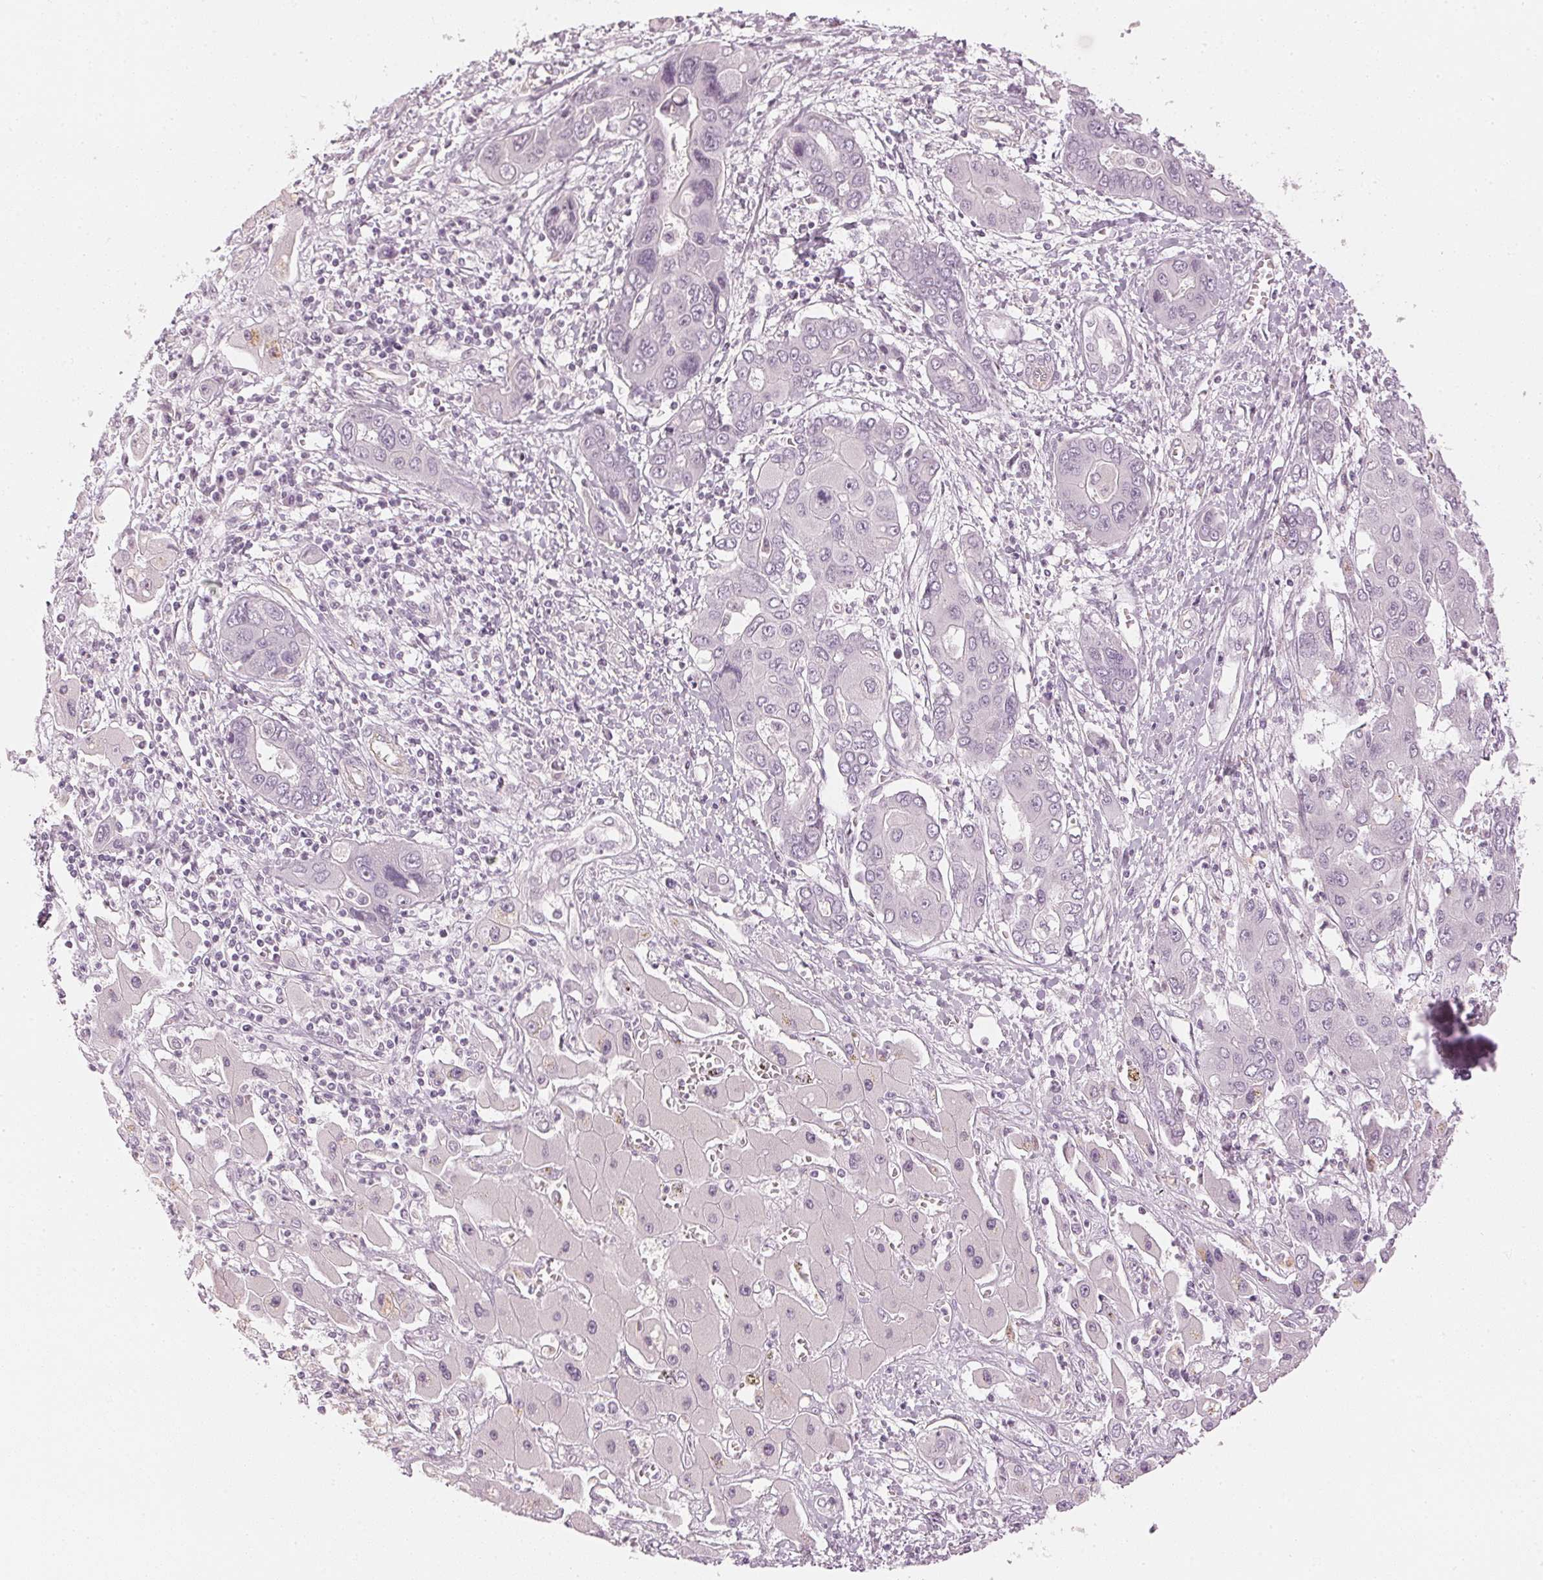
{"staining": {"intensity": "negative", "quantity": "none", "location": "none"}, "tissue": "liver cancer", "cell_type": "Tumor cells", "image_type": "cancer", "snomed": [{"axis": "morphology", "description": "Cholangiocarcinoma"}, {"axis": "topography", "description": "Liver"}], "caption": "This is an immunohistochemistry histopathology image of cholangiocarcinoma (liver). There is no positivity in tumor cells.", "gene": "APLP1", "patient": {"sex": "male", "age": 67}}